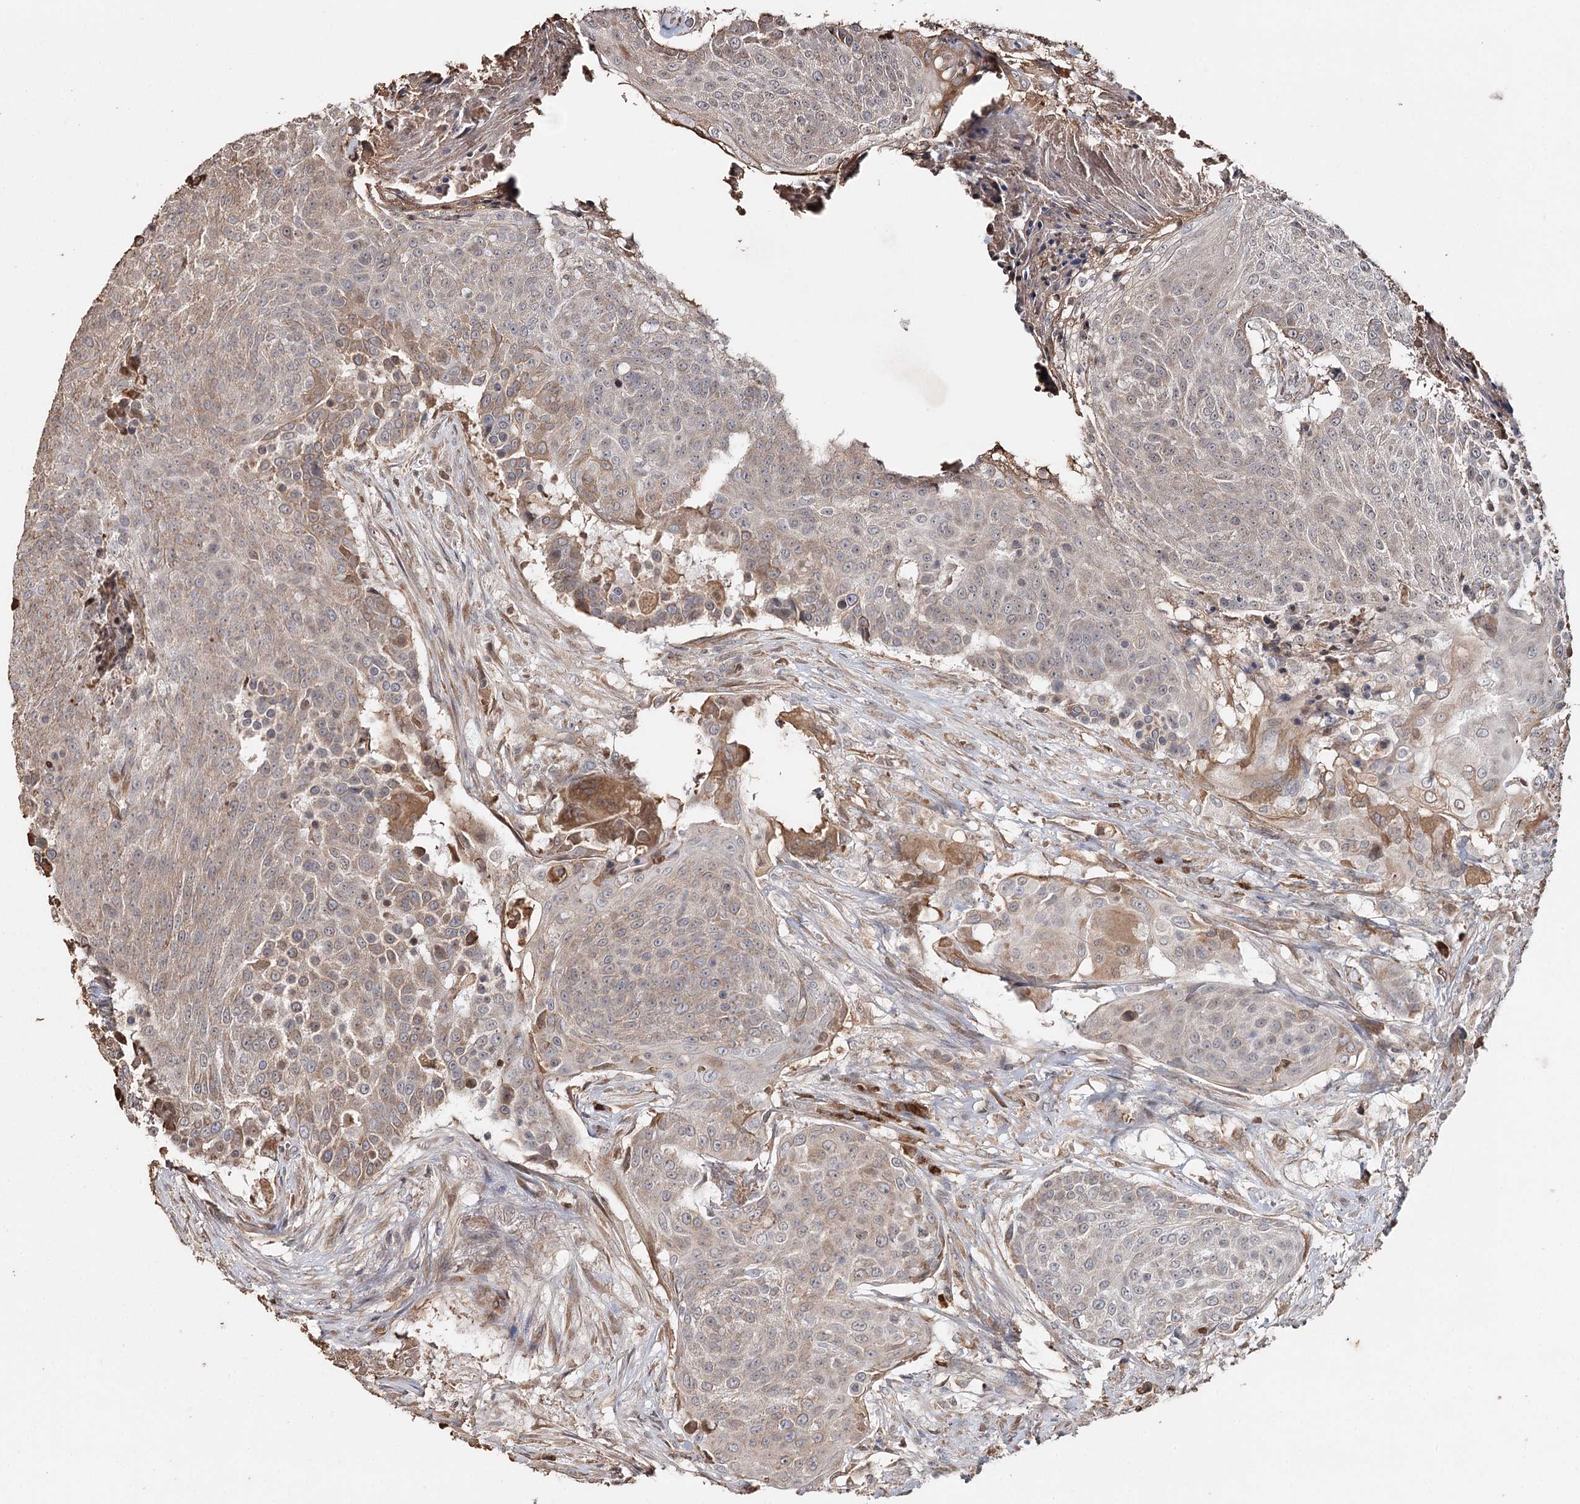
{"staining": {"intensity": "moderate", "quantity": "25%-75%", "location": "cytoplasmic/membranous"}, "tissue": "urothelial cancer", "cell_type": "Tumor cells", "image_type": "cancer", "snomed": [{"axis": "morphology", "description": "Urothelial carcinoma, High grade"}, {"axis": "topography", "description": "Urinary bladder"}], "caption": "A high-resolution photomicrograph shows IHC staining of urothelial cancer, which displays moderate cytoplasmic/membranous expression in about 25%-75% of tumor cells.", "gene": "SYVN1", "patient": {"sex": "female", "age": 63}}